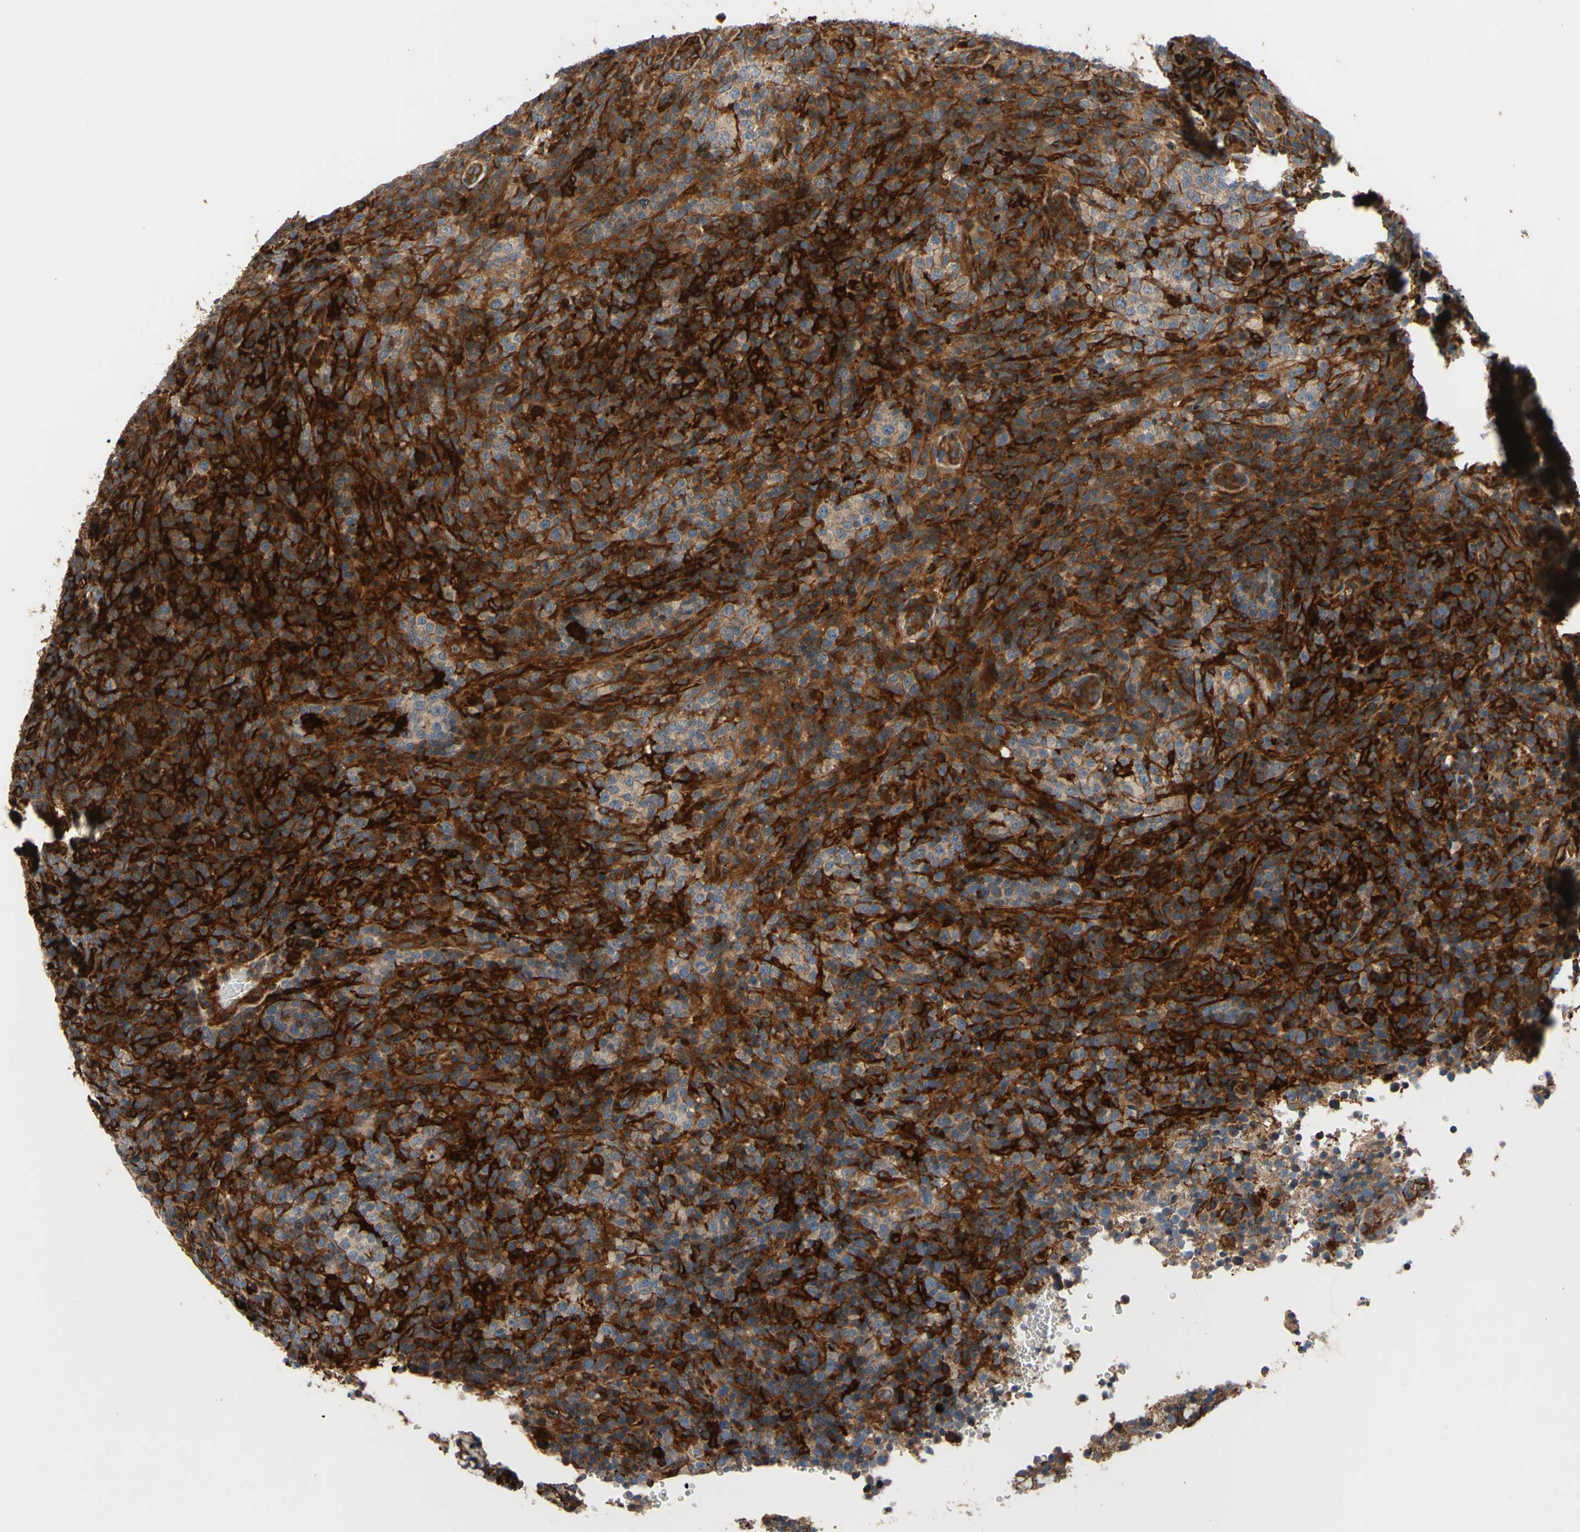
{"staining": {"intensity": "moderate", "quantity": ">75%", "location": "cytoplasmic/membranous"}, "tissue": "lymphoma", "cell_type": "Tumor cells", "image_type": "cancer", "snomed": [{"axis": "morphology", "description": "Malignant lymphoma, non-Hodgkin's type, High grade"}, {"axis": "topography", "description": "Lymph node"}], "caption": "Moderate cytoplasmic/membranous protein expression is identified in about >75% of tumor cells in malignant lymphoma, non-Hodgkin's type (high-grade).", "gene": "SPTLC1", "patient": {"sex": "female", "age": 76}}